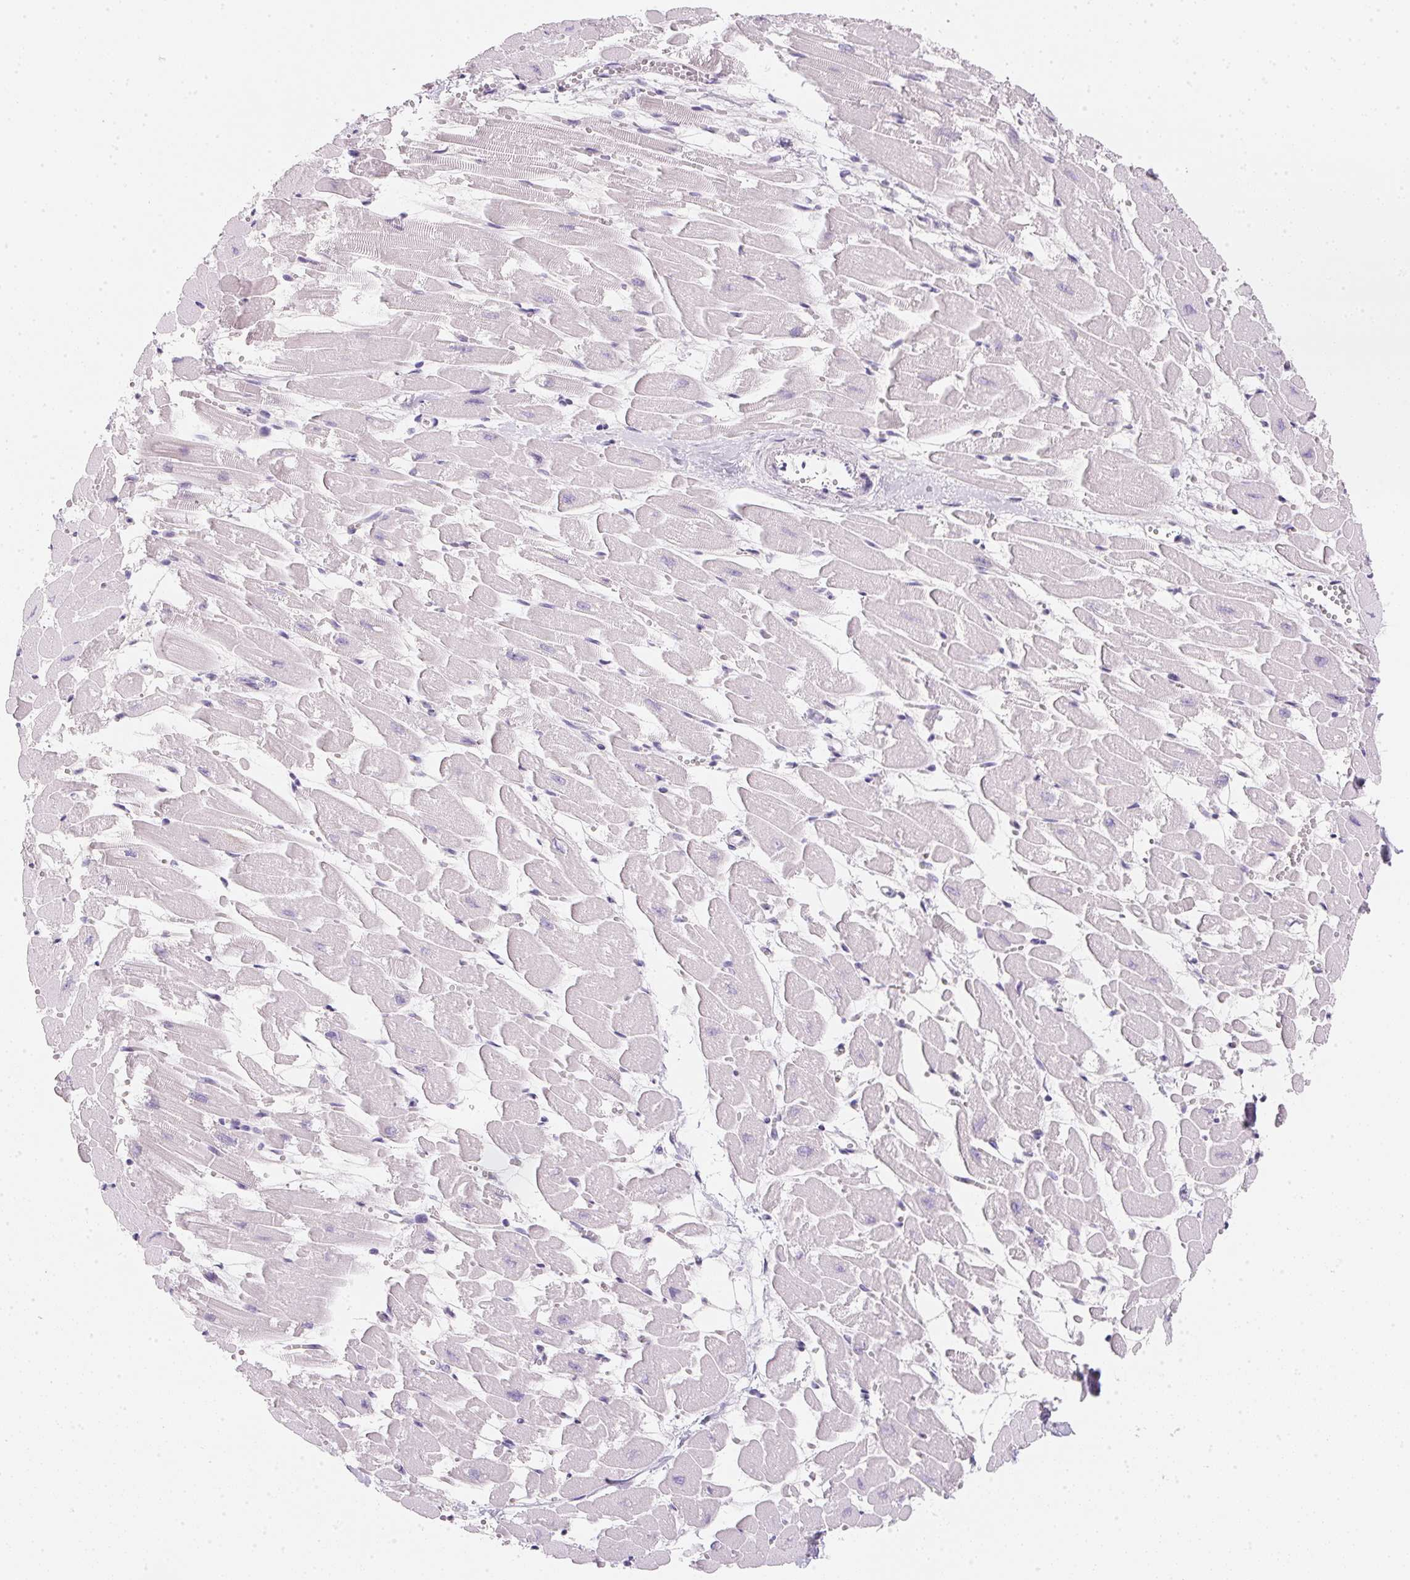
{"staining": {"intensity": "negative", "quantity": "none", "location": "none"}, "tissue": "heart muscle", "cell_type": "Cardiomyocytes", "image_type": "normal", "snomed": [{"axis": "morphology", "description": "Normal tissue, NOS"}, {"axis": "topography", "description": "Heart"}], "caption": "Immunohistochemistry of benign heart muscle reveals no positivity in cardiomyocytes.", "gene": "GIPC2", "patient": {"sex": "female", "age": 52}}